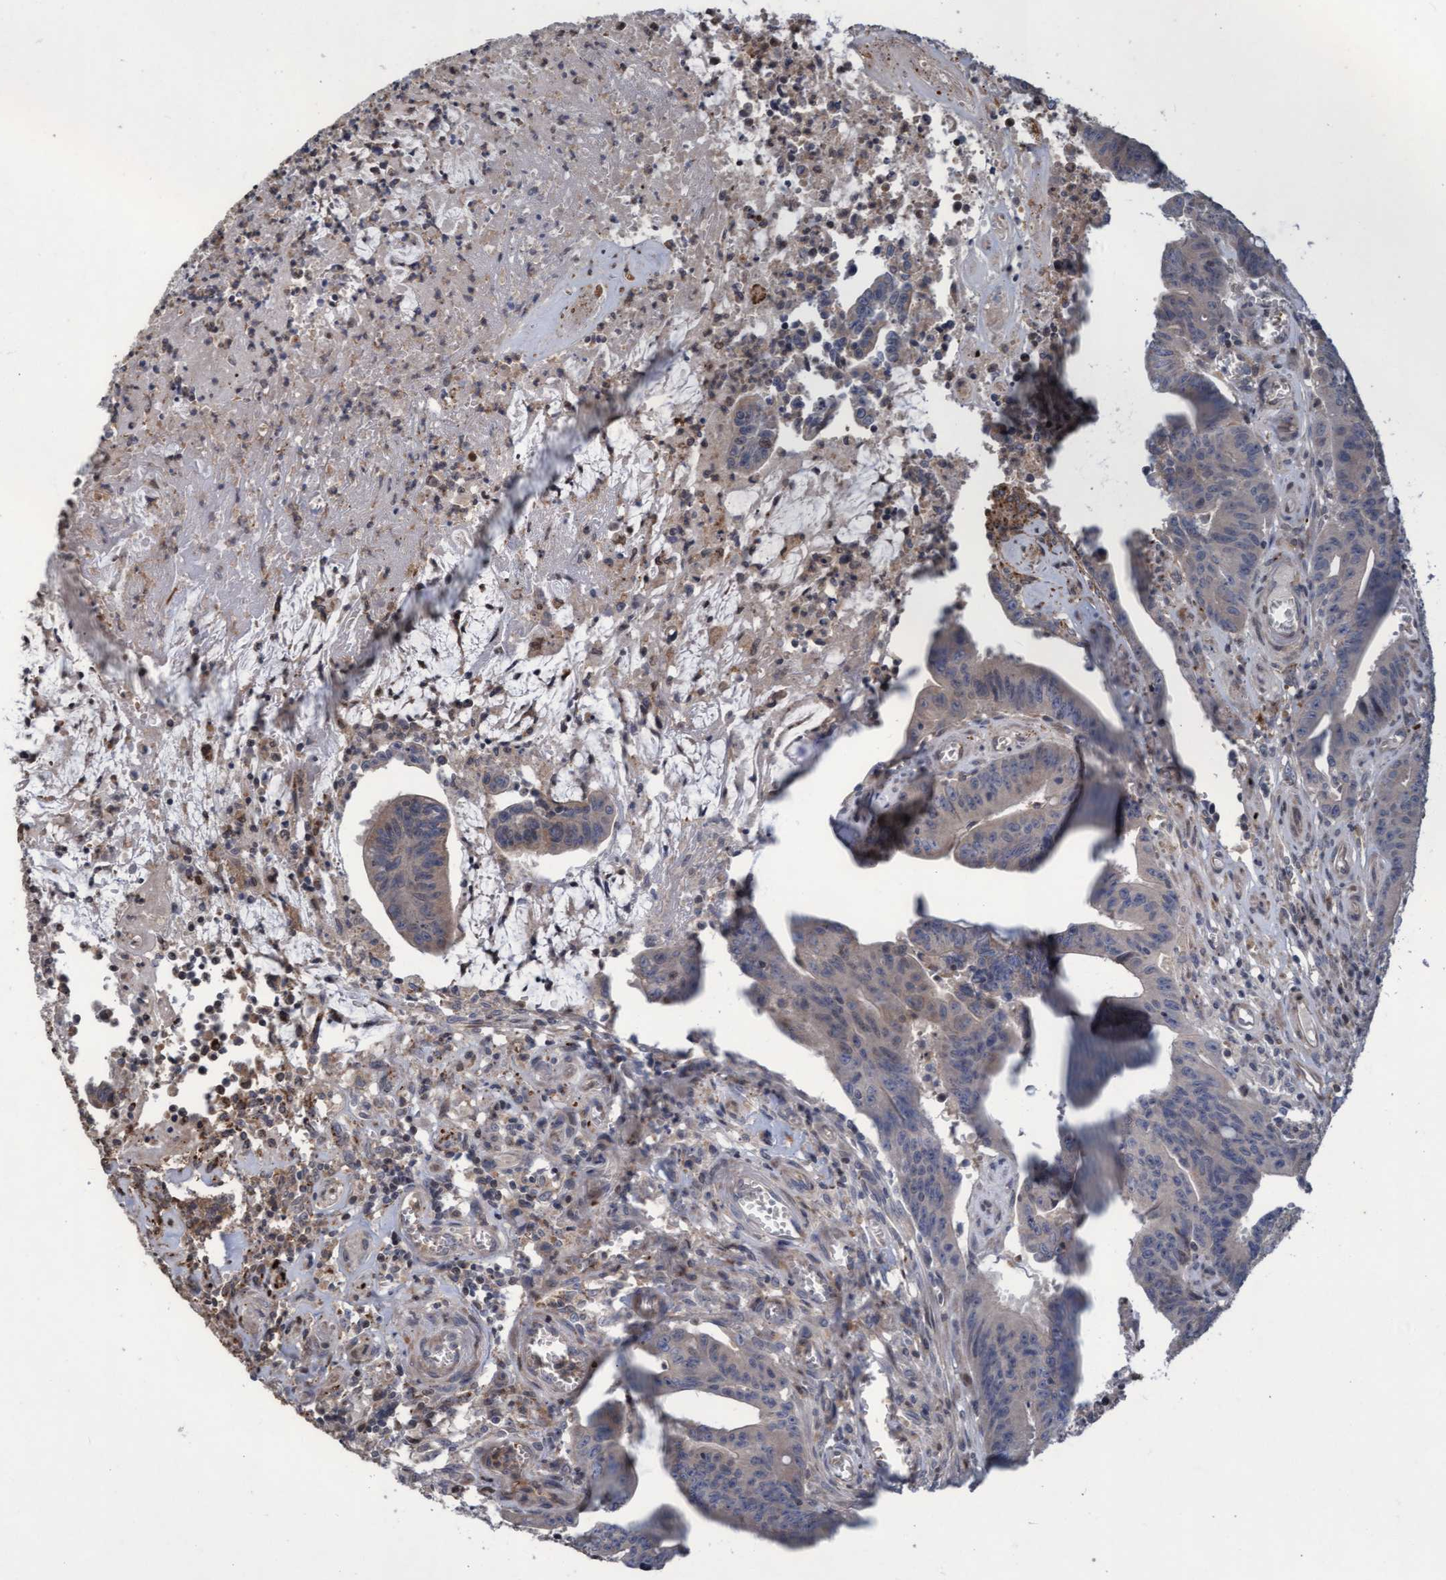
{"staining": {"intensity": "weak", "quantity": "25%-75%", "location": "cytoplasmic/membranous"}, "tissue": "colorectal cancer", "cell_type": "Tumor cells", "image_type": "cancer", "snomed": [{"axis": "morphology", "description": "Adenocarcinoma, NOS"}, {"axis": "topography", "description": "Colon"}], "caption": "Tumor cells show low levels of weak cytoplasmic/membranous expression in about 25%-75% of cells in colorectal cancer (adenocarcinoma). (DAB (3,3'-diaminobenzidine) IHC with brightfield microscopy, high magnification).", "gene": "KCNC2", "patient": {"sex": "male", "age": 45}}